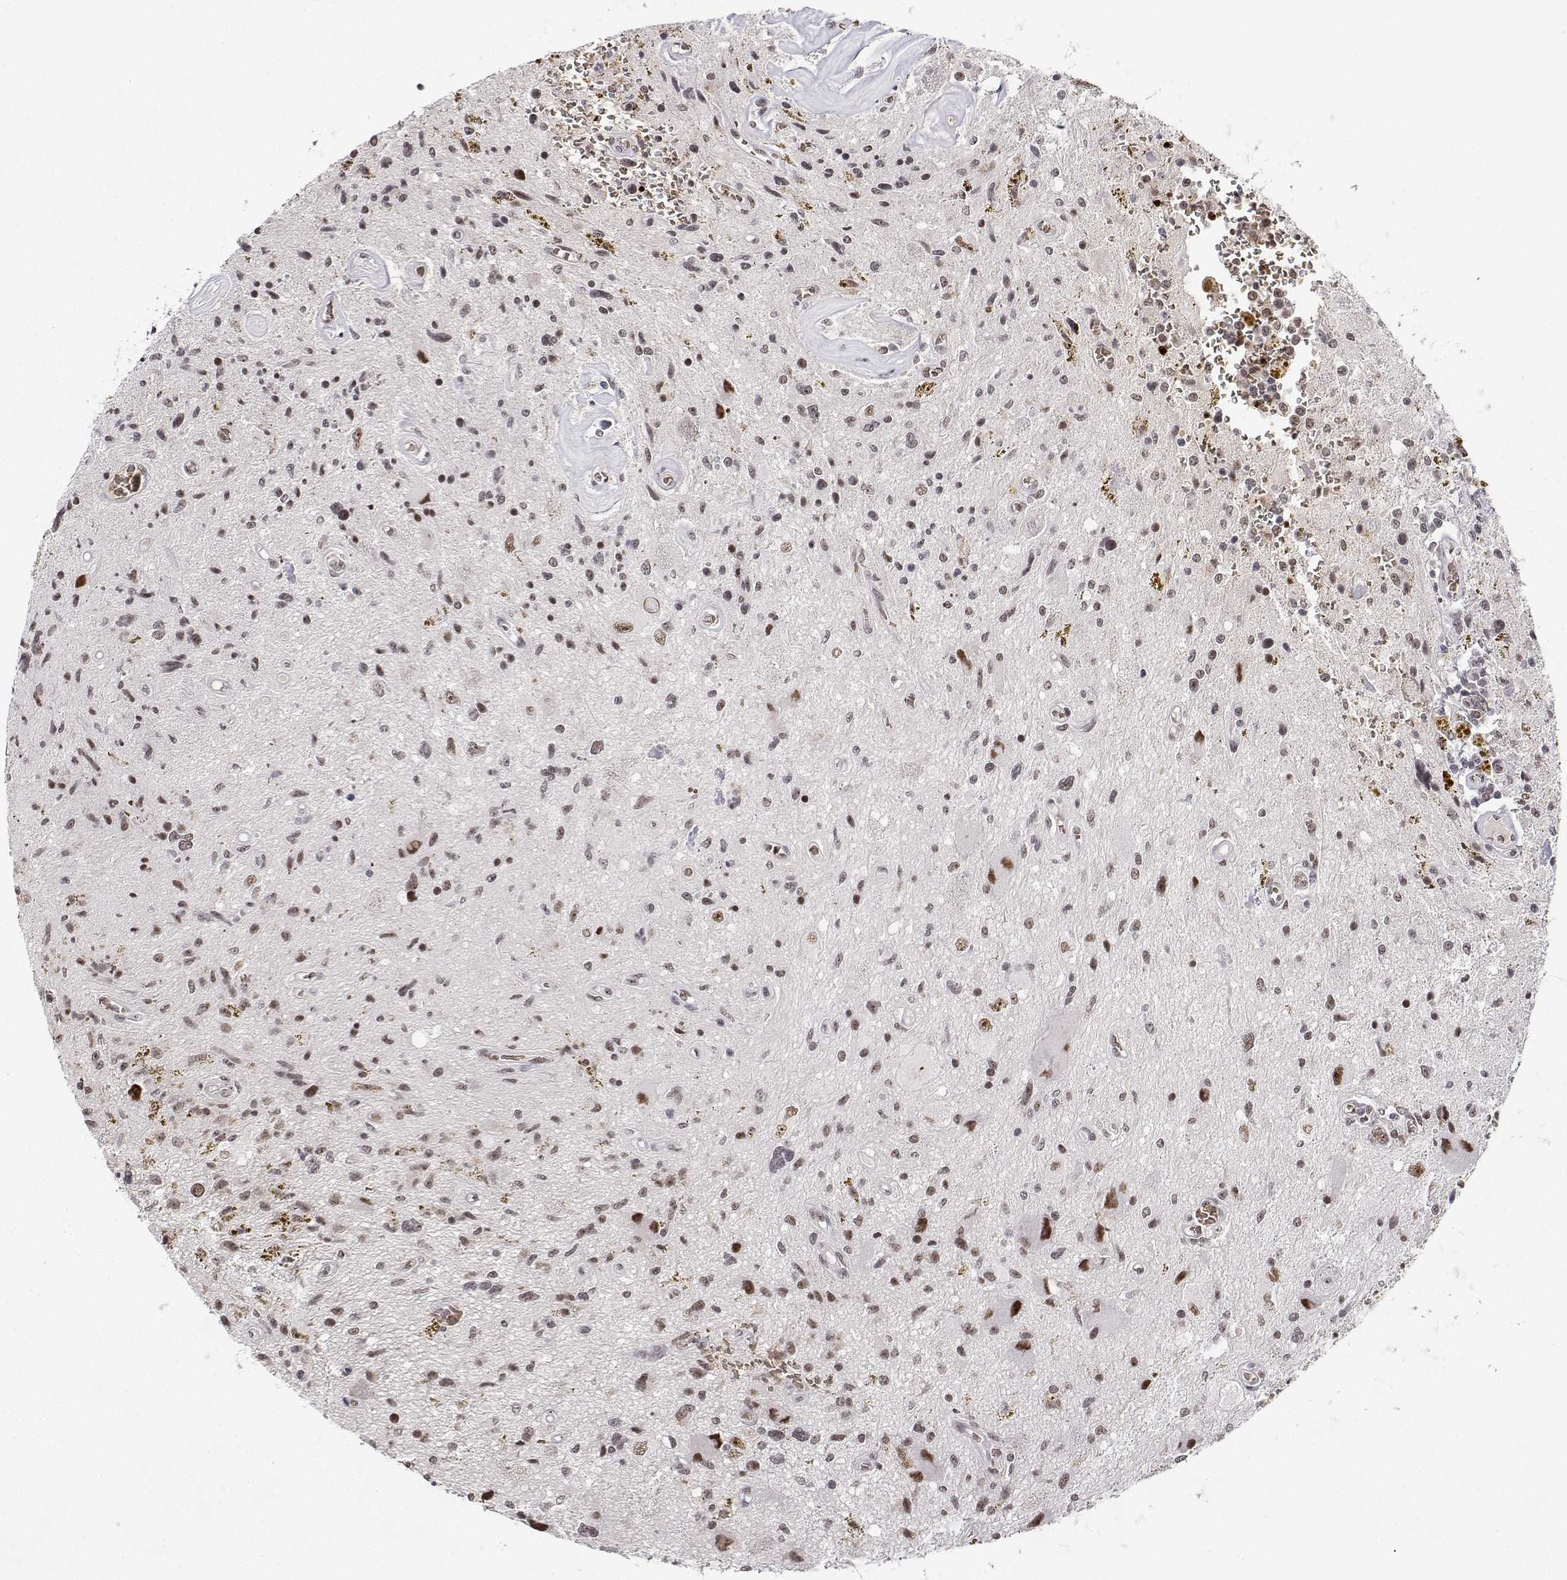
{"staining": {"intensity": "moderate", "quantity": "25%-75%", "location": "nuclear"}, "tissue": "glioma", "cell_type": "Tumor cells", "image_type": "cancer", "snomed": [{"axis": "morphology", "description": "Glioma, malignant, Low grade"}, {"axis": "topography", "description": "Cerebellum"}], "caption": "This is a histology image of immunohistochemistry (IHC) staining of glioma, which shows moderate positivity in the nuclear of tumor cells.", "gene": "ADAR", "patient": {"sex": "female", "age": 14}}